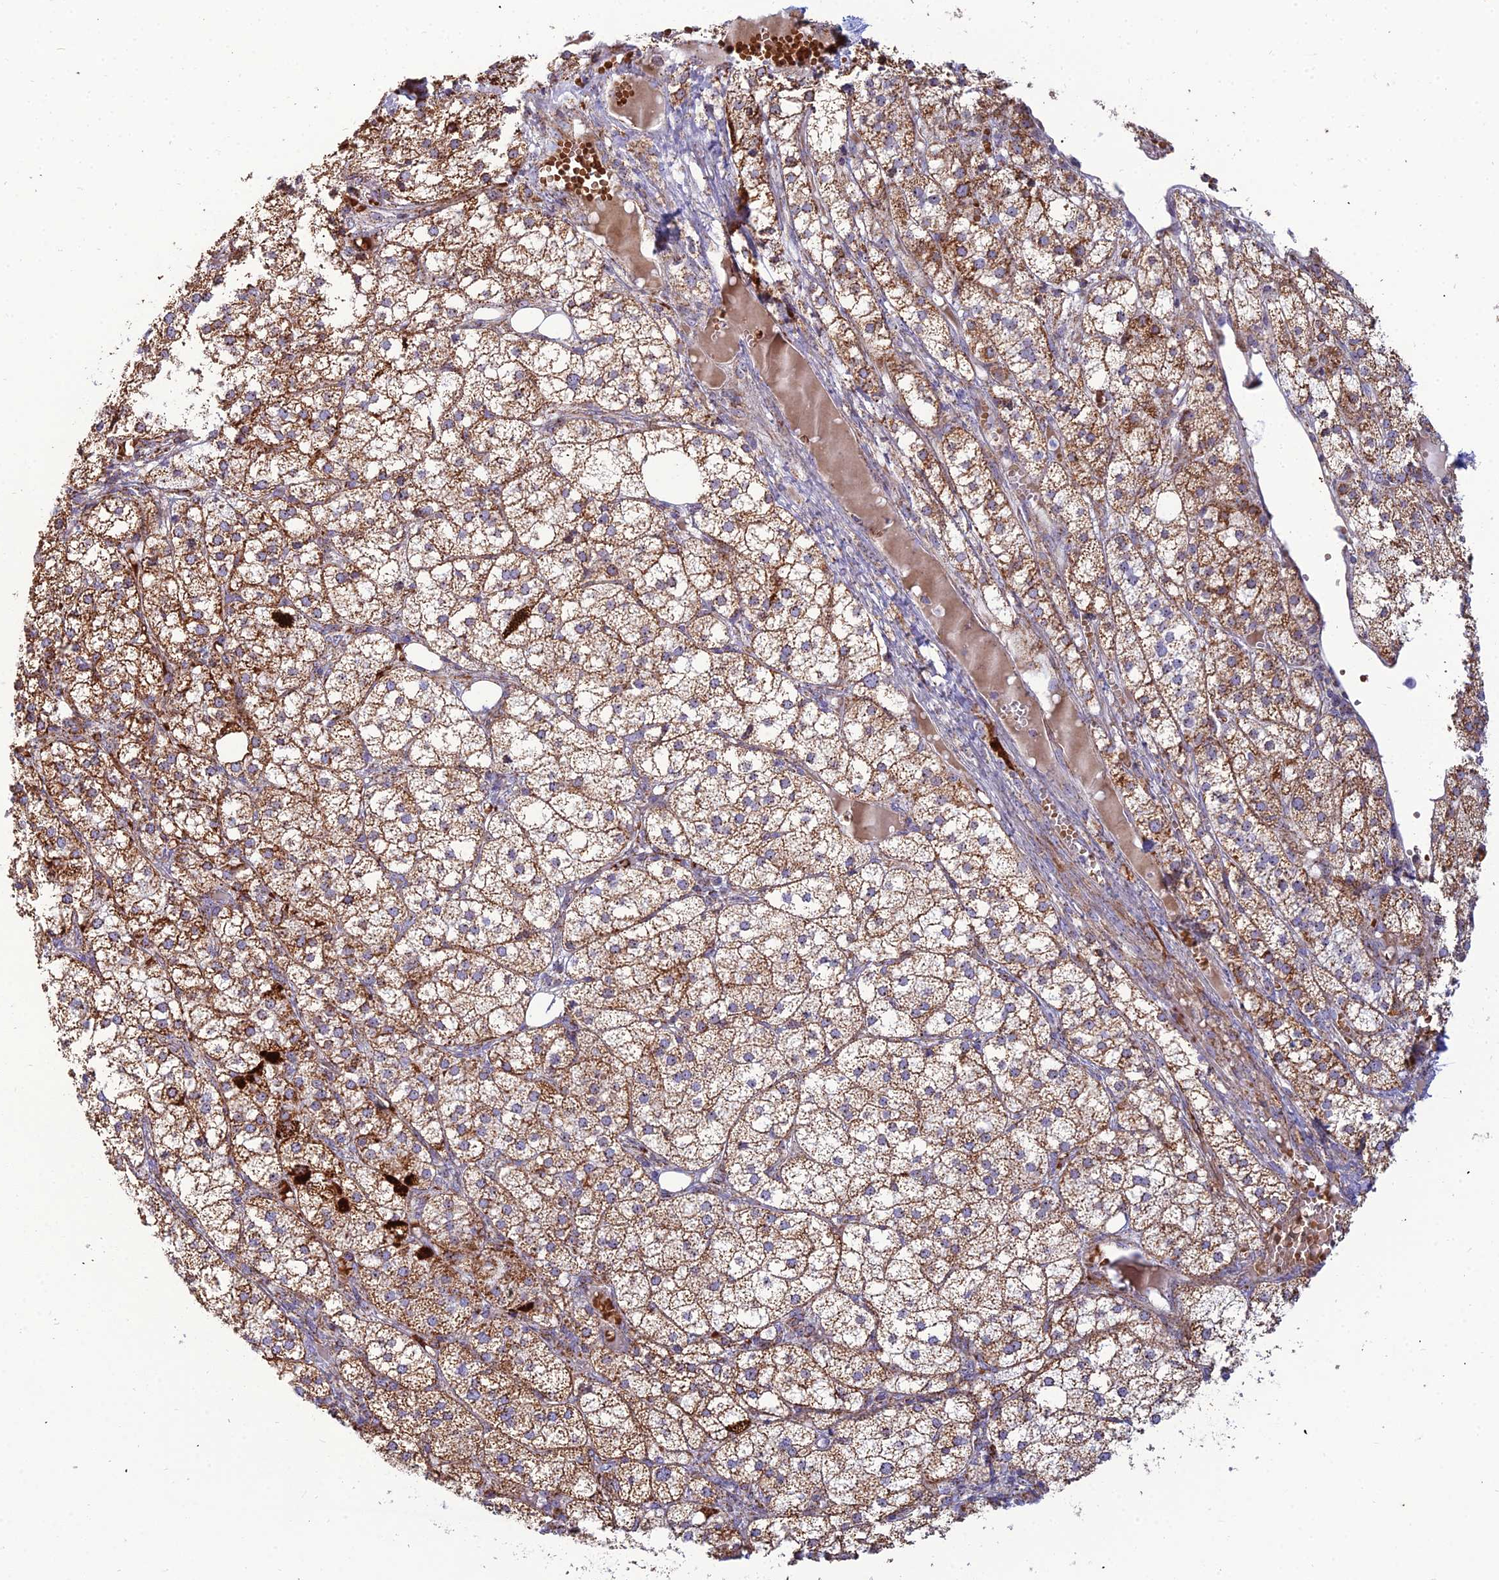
{"staining": {"intensity": "strong", "quantity": ">75%", "location": "cytoplasmic/membranous"}, "tissue": "adrenal gland", "cell_type": "Glandular cells", "image_type": "normal", "snomed": [{"axis": "morphology", "description": "Normal tissue, NOS"}, {"axis": "topography", "description": "Adrenal gland"}], "caption": "Protein positivity by immunohistochemistry reveals strong cytoplasmic/membranous expression in about >75% of glandular cells in unremarkable adrenal gland. (DAB IHC, brown staining for protein, blue staining for nuclei).", "gene": "SLC35F4", "patient": {"sex": "female", "age": 61}}